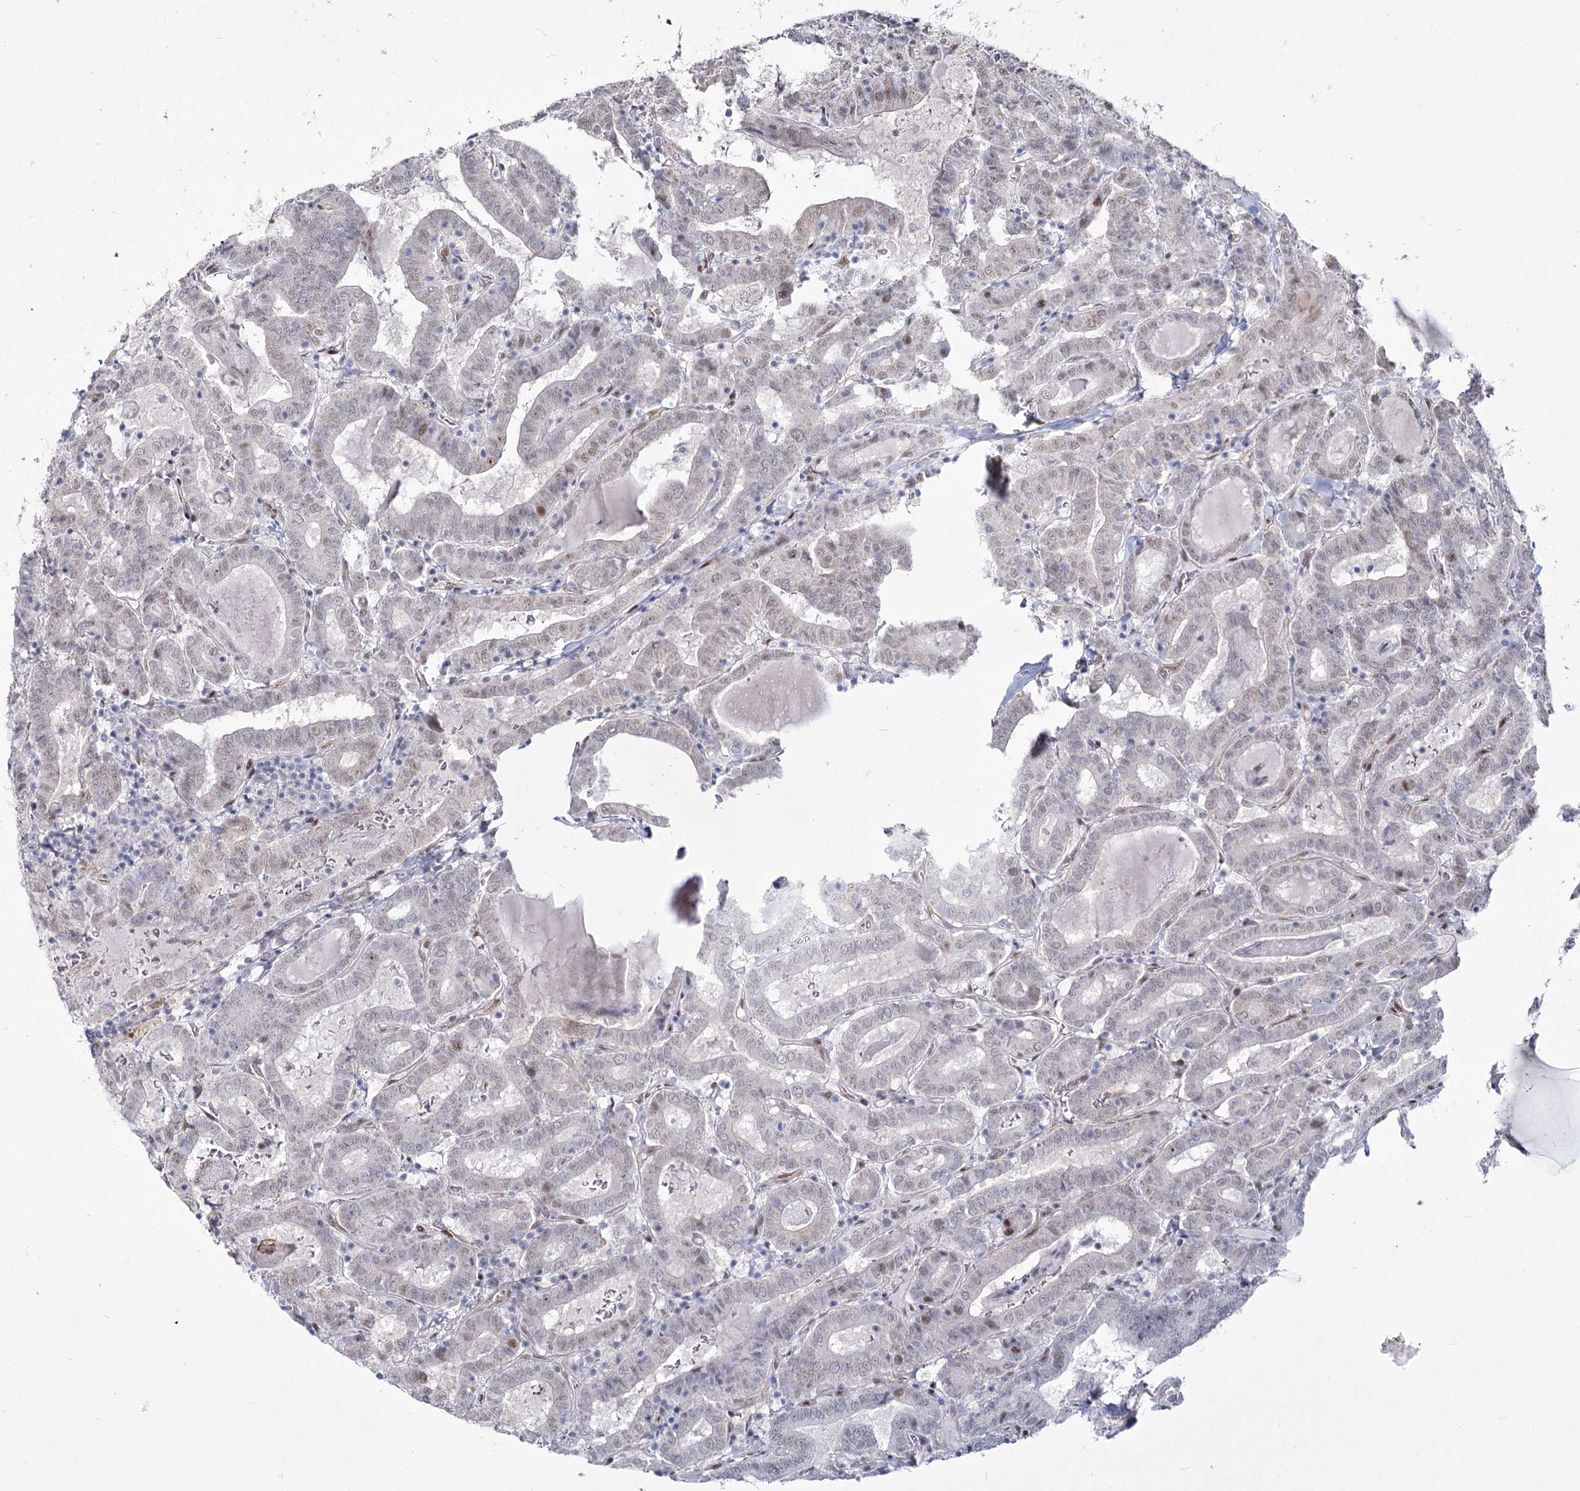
{"staining": {"intensity": "weak", "quantity": "<25%", "location": "nuclear"}, "tissue": "thyroid cancer", "cell_type": "Tumor cells", "image_type": "cancer", "snomed": [{"axis": "morphology", "description": "Papillary adenocarcinoma, NOS"}, {"axis": "topography", "description": "Thyroid gland"}], "caption": "DAB immunohistochemical staining of human thyroid papillary adenocarcinoma shows no significant positivity in tumor cells.", "gene": "YBX3", "patient": {"sex": "female", "age": 72}}